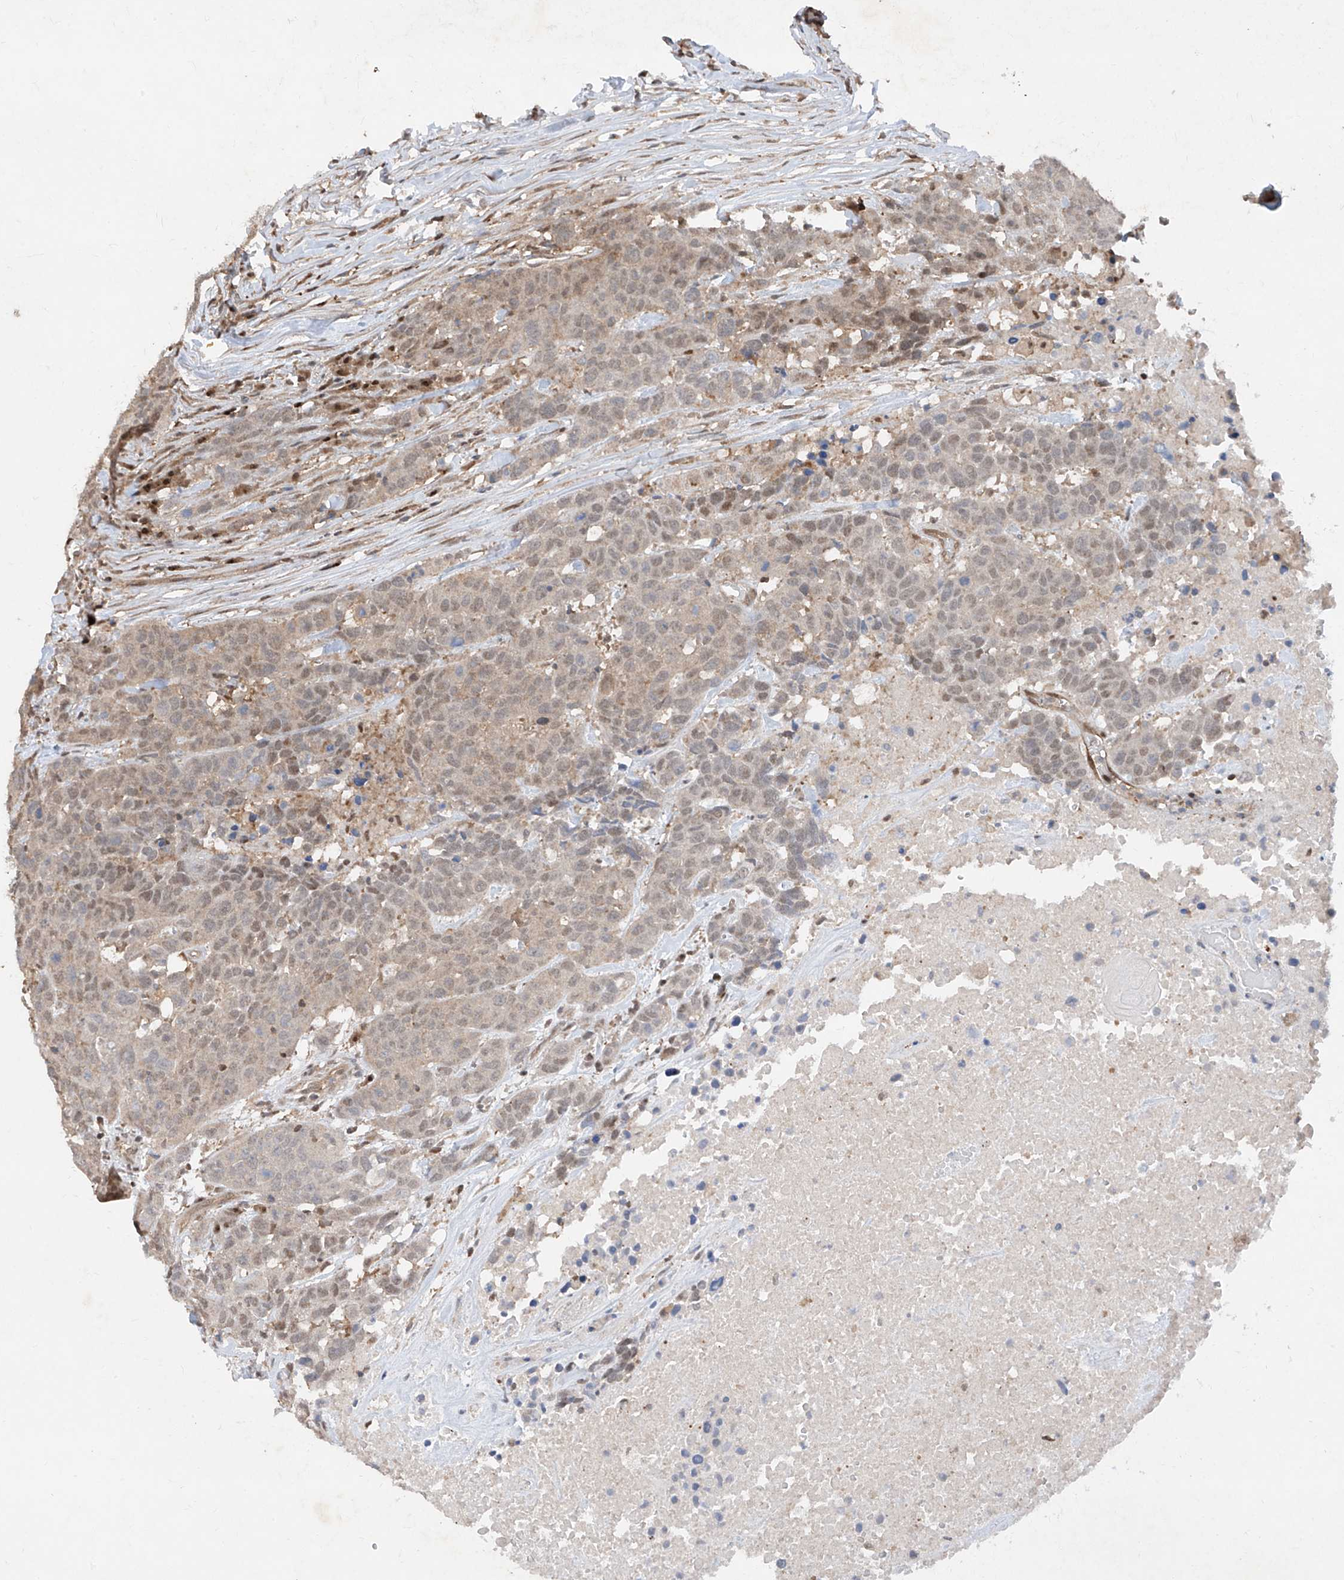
{"staining": {"intensity": "weak", "quantity": "<25%", "location": "nuclear"}, "tissue": "head and neck cancer", "cell_type": "Tumor cells", "image_type": "cancer", "snomed": [{"axis": "morphology", "description": "Squamous cell carcinoma, NOS"}, {"axis": "topography", "description": "Head-Neck"}], "caption": "Head and neck squamous cell carcinoma was stained to show a protein in brown. There is no significant positivity in tumor cells.", "gene": "ZNF358", "patient": {"sex": "male", "age": 66}}